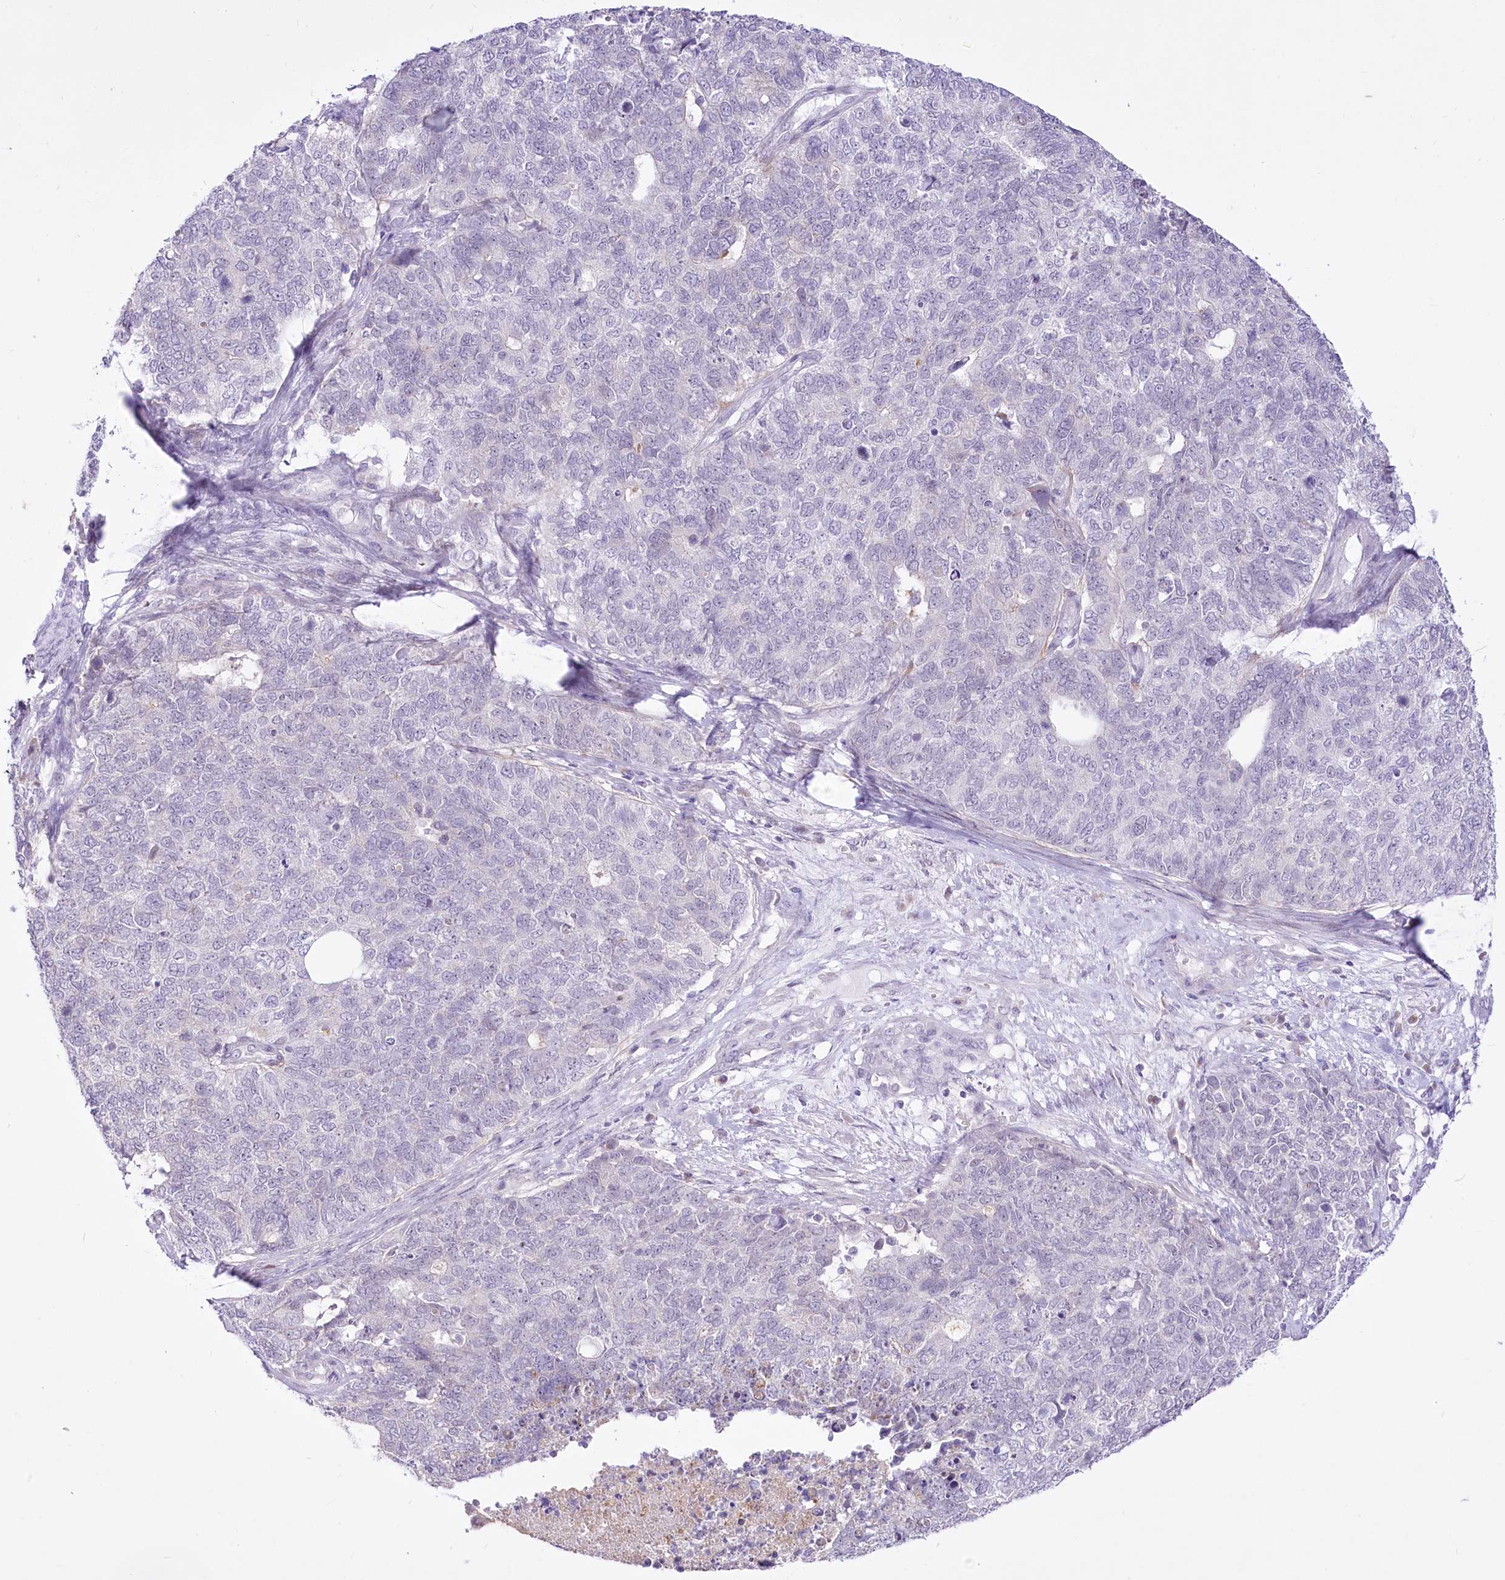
{"staining": {"intensity": "negative", "quantity": "none", "location": "none"}, "tissue": "cervical cancer", "cell_type": "Tumor cells", "image_type": "cancer", "snomed": [{"axis": "morphology", "description": "Squamous cell carcinoma, NOS"}, {"axis": "topography", "description": "Cervix"}], "caption": "Immunohistochemistry of cervical cancer displays no positivity in tumor cells.", "gene": "BEND7", "patient": {"sex": "female", "age": 63}}